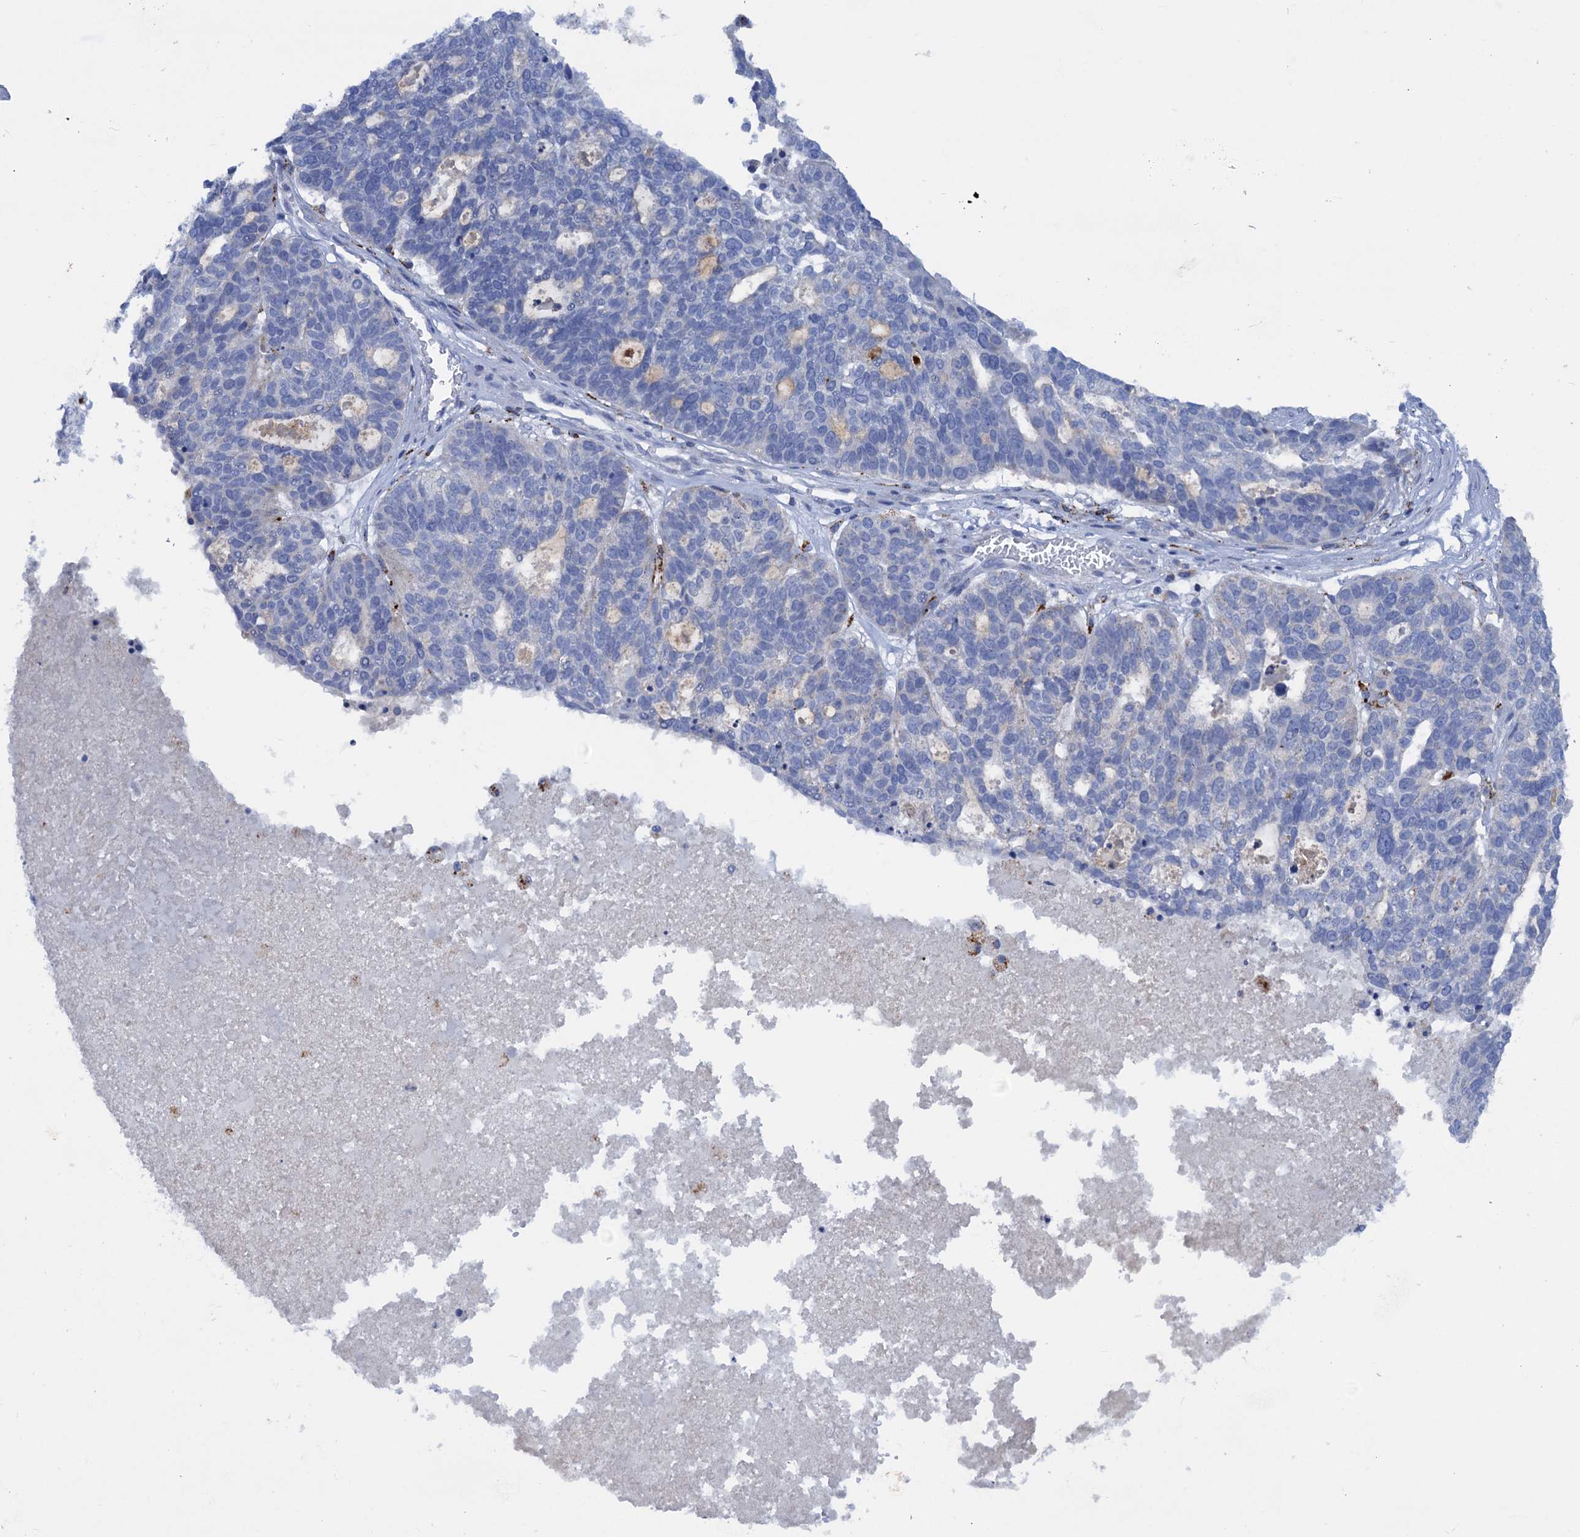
{"staining": {"intensity": "negative", "quantity": "none", "location": "none"}, "tissue": "ovarian cancer", "cell_type": "Tumor cells", "image_type": "cancer", "snomed": [{"axis": "morphology", "description": "Cystadenocarcinoma, serous, NOS"}, {"axis": "topography", "description": "Ovary"}], "caption": "The immunohistochemistry micrograph has no significant staining in tumor cells of serous cystadenocarcinoma (ovarian) tissue.", "gene": "ANKS3", "patient": {"sex": "female", "age": 59}}